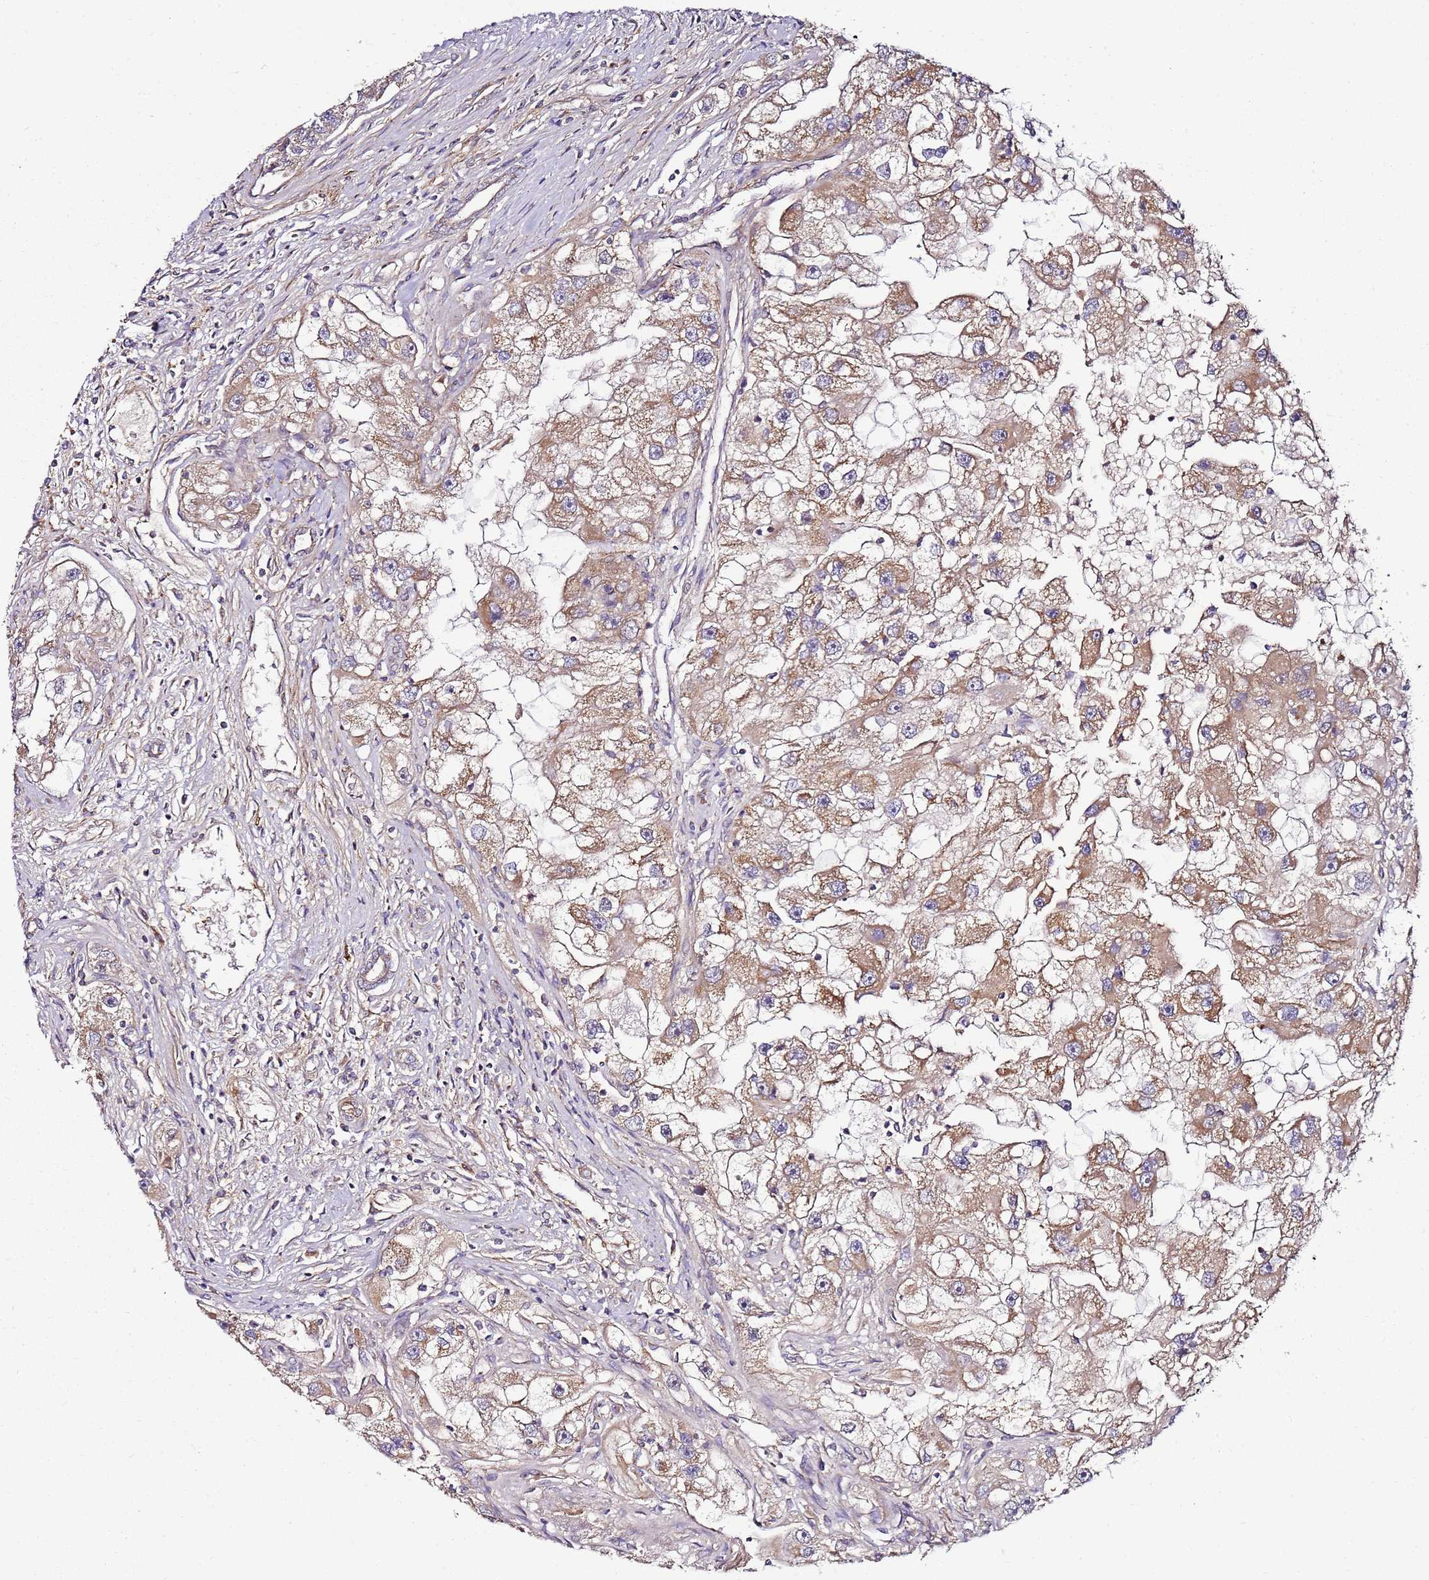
{"staining": {"intensity": "moderate", "quantity": ">75%", "location": "cytoplasmic/membranous"}, "tissue": "renal cancer", "cell_type": "Tumor cells", "image_type": "cancer", "snomed": [{"axis": "morphology", "description": "Adenocarcinoma, NOS"}, {"axis": "topography", "description": "Kidney"}], "caption": "A high-resolution image shows IHC staining of adenocarcinoma (renal), which shows moderate cytoplasmic/membranous staining in approximately >75% of tumor cells.", "gene": "KRTAP21-3", "patient": {"sex": "male", "age": 63}}